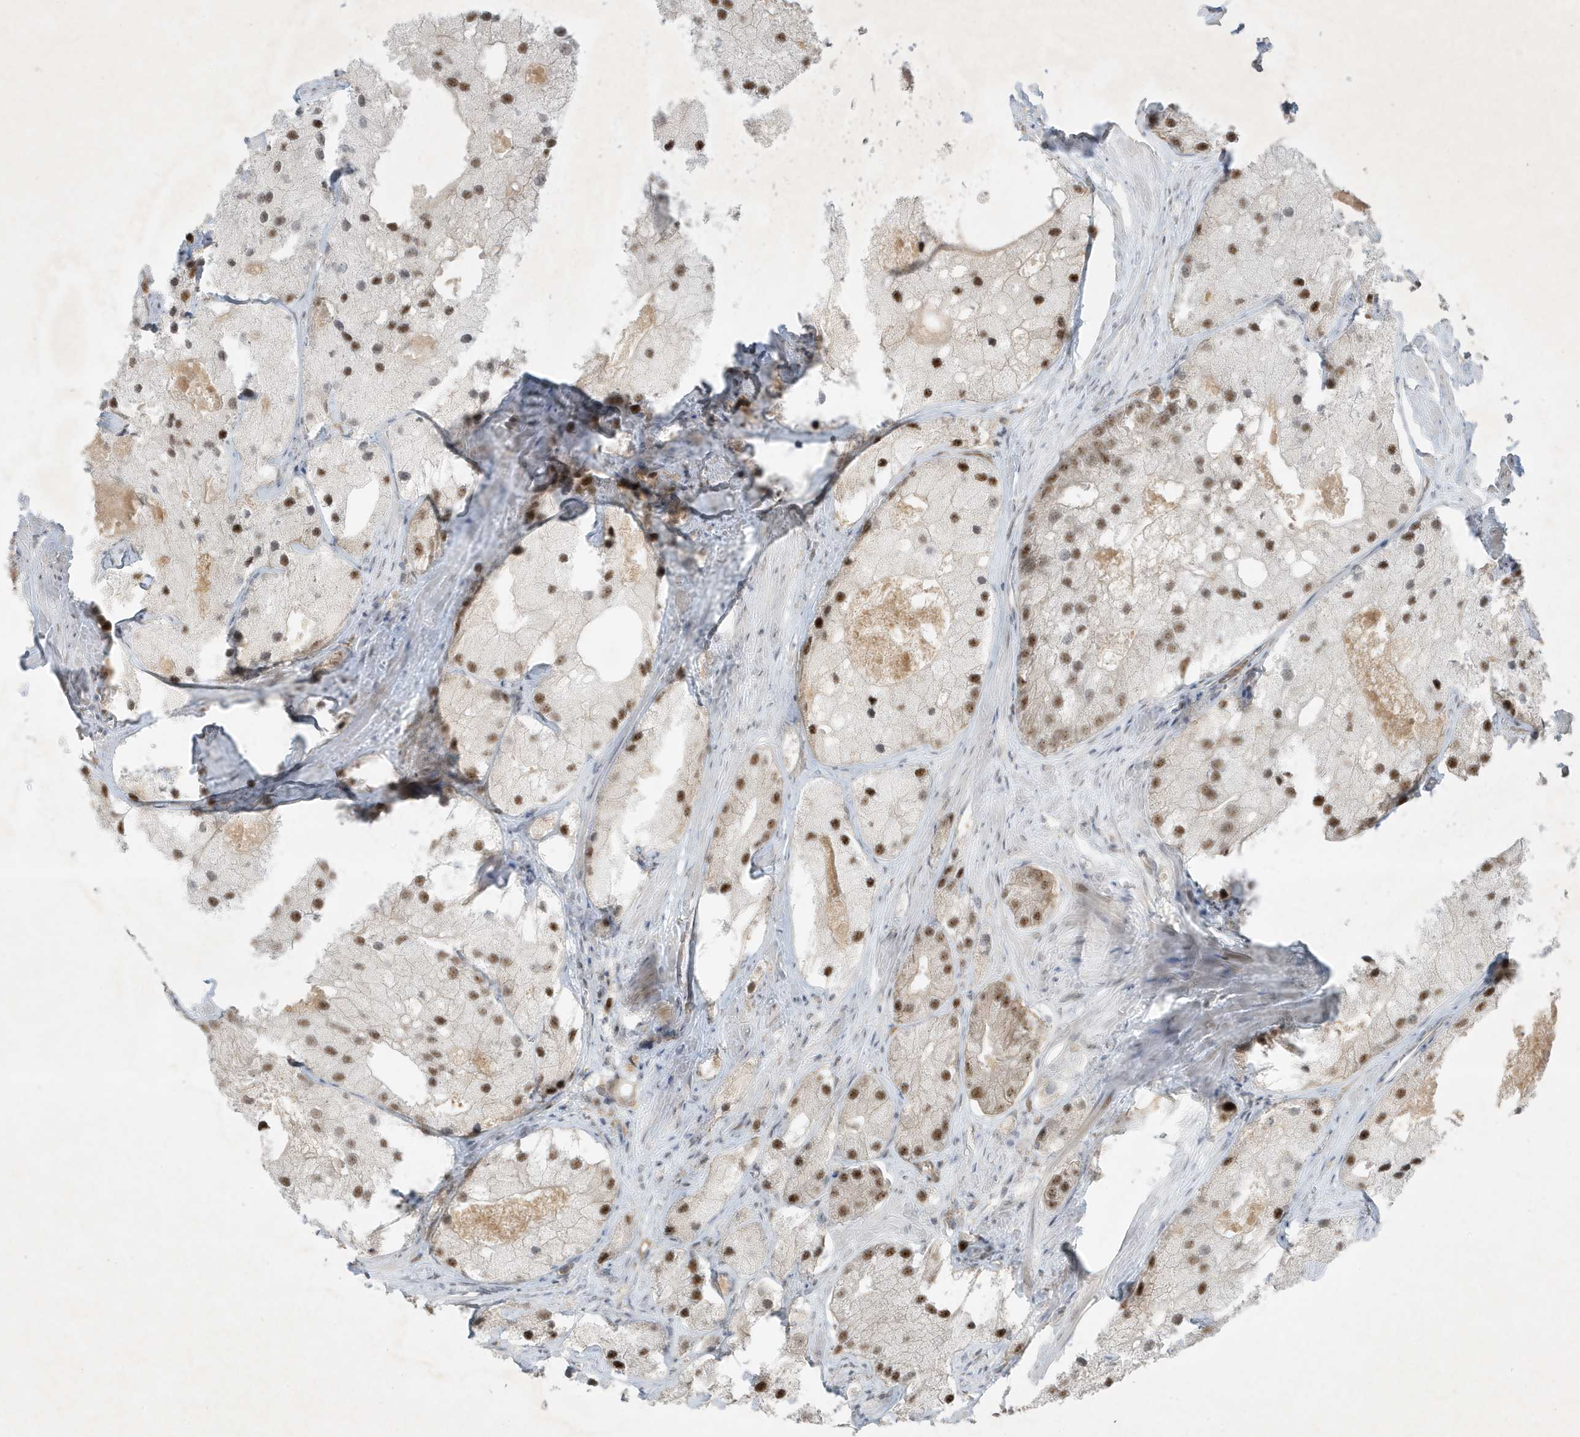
{"staining": {"intensity": "moderate", "quantity": ">75%", "location": "nuclear"}, "tissue": "prostate cancer", "cell_type": "Tumor cells", "image_type": "cancer", "snomed": [{"axis": "morphology", "description": "Adenocarcinoma, Low grade"}, {"axis": "topography", "description": "Prostate"}], "caption": "Protein expression analysis of human prostate cancer reveals moderate nuclear staining in about >75% of tumor cells. Nuclei are stained in blue.", "gene": "MAST3", "patient": {"sex": "male", "age": 69}}